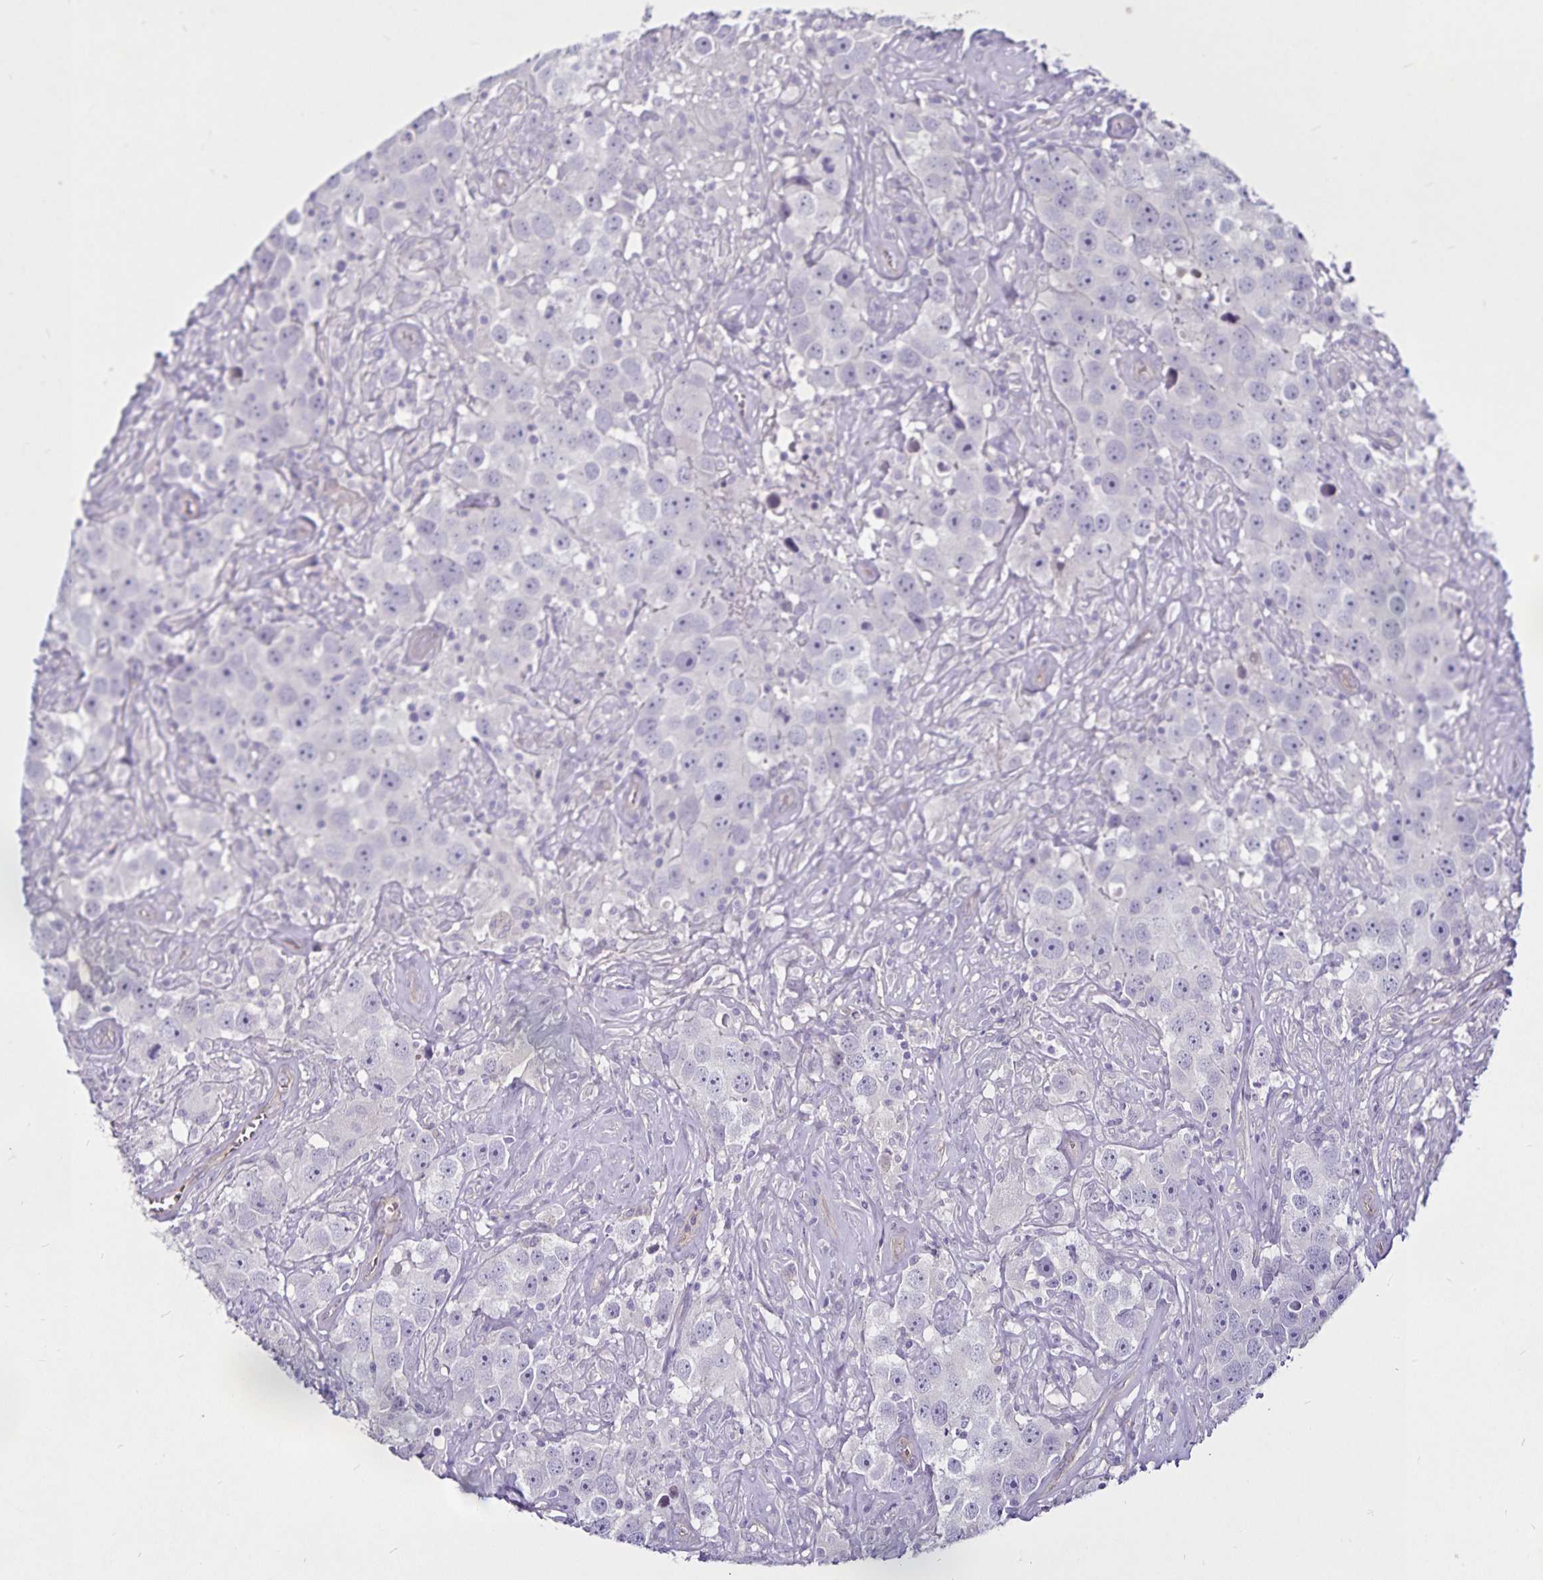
{"staining": {"intensity": "negative", "quantity": "none", "location": "none"}, "tissue": "testis cancer", "cell_type": "Tumor cells", "image_type": "cancer", "snomed": [{"axis": "morphology", "description": "Seminoma, NOS"}, {"axis": "topography", "description": "Testis"}], "caption": "This histopathology image is of testis seminoma stained with immunohistochemistry to label a protein in brown with the nuclei are counter-stained blue. There is no staining in tumor cells. The staining was performed using DAB (3,3'-diaminobenzidine) to visualize the protein expression in brown, while the nuclei were stained in blue with hematoxylin (Magnification: 20x).", "gene": "GNG12", "patient": {"sex": "male", "age": 49}}